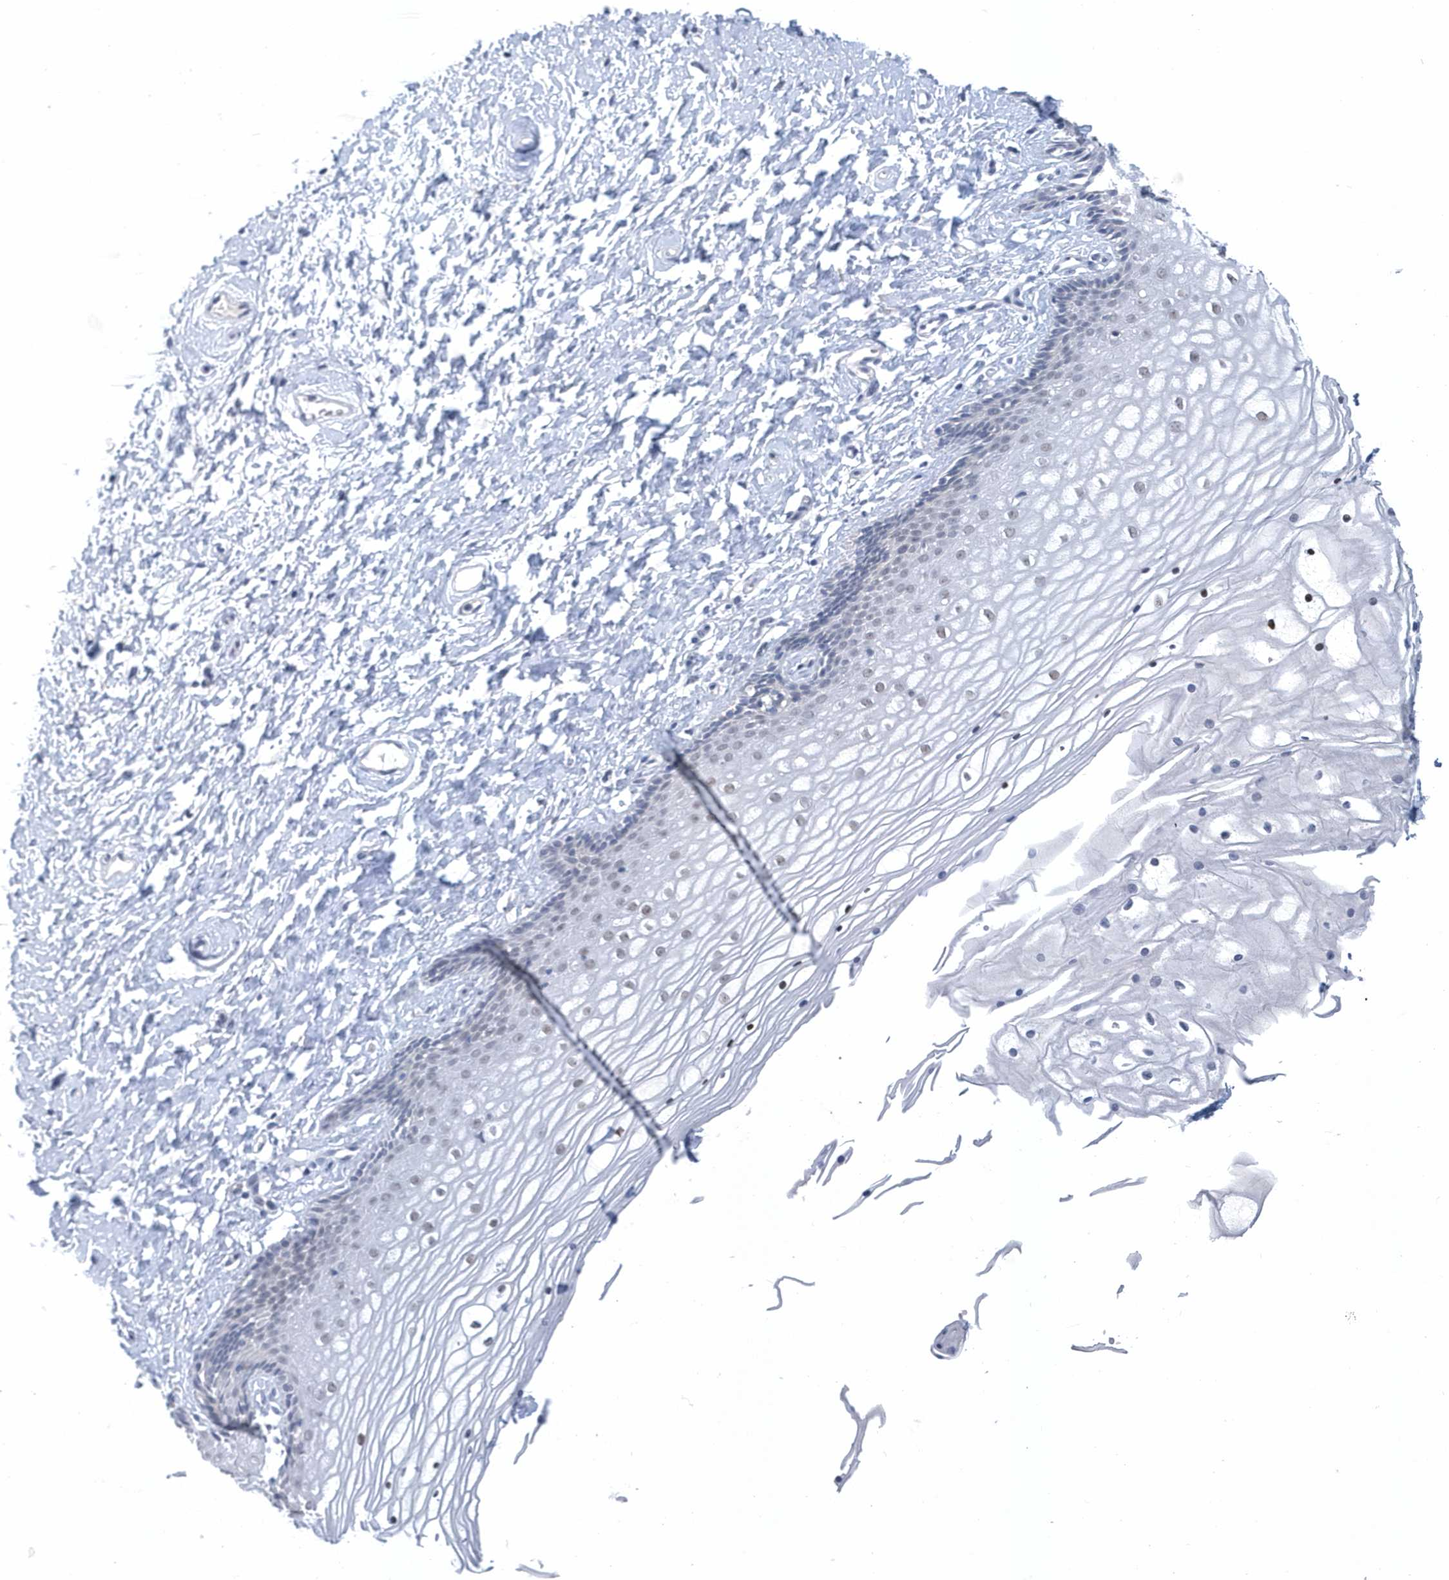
{"staining": {"intensity": "weak", "quantity": "<25%", "location": "nuclear"}, "tissue": "vagina", "cell_type": "Squamous epithelial cells", "image_type": "normal", "snomed": [{"axis": "morphology", "description": "Normal tissue, NOS"}, {"axis": "topography", "description": "Vagina"}, {"axis": "topography", "description": "Cervix"}], "caption": "Squamous epithelial cells show no significant expression in benign vagina. (Immunohistochemistry (ihc), brightfield microscopy, high magnification).", "gene": "SRGAP3", "patient": {"sex": "female", "age": 40}}